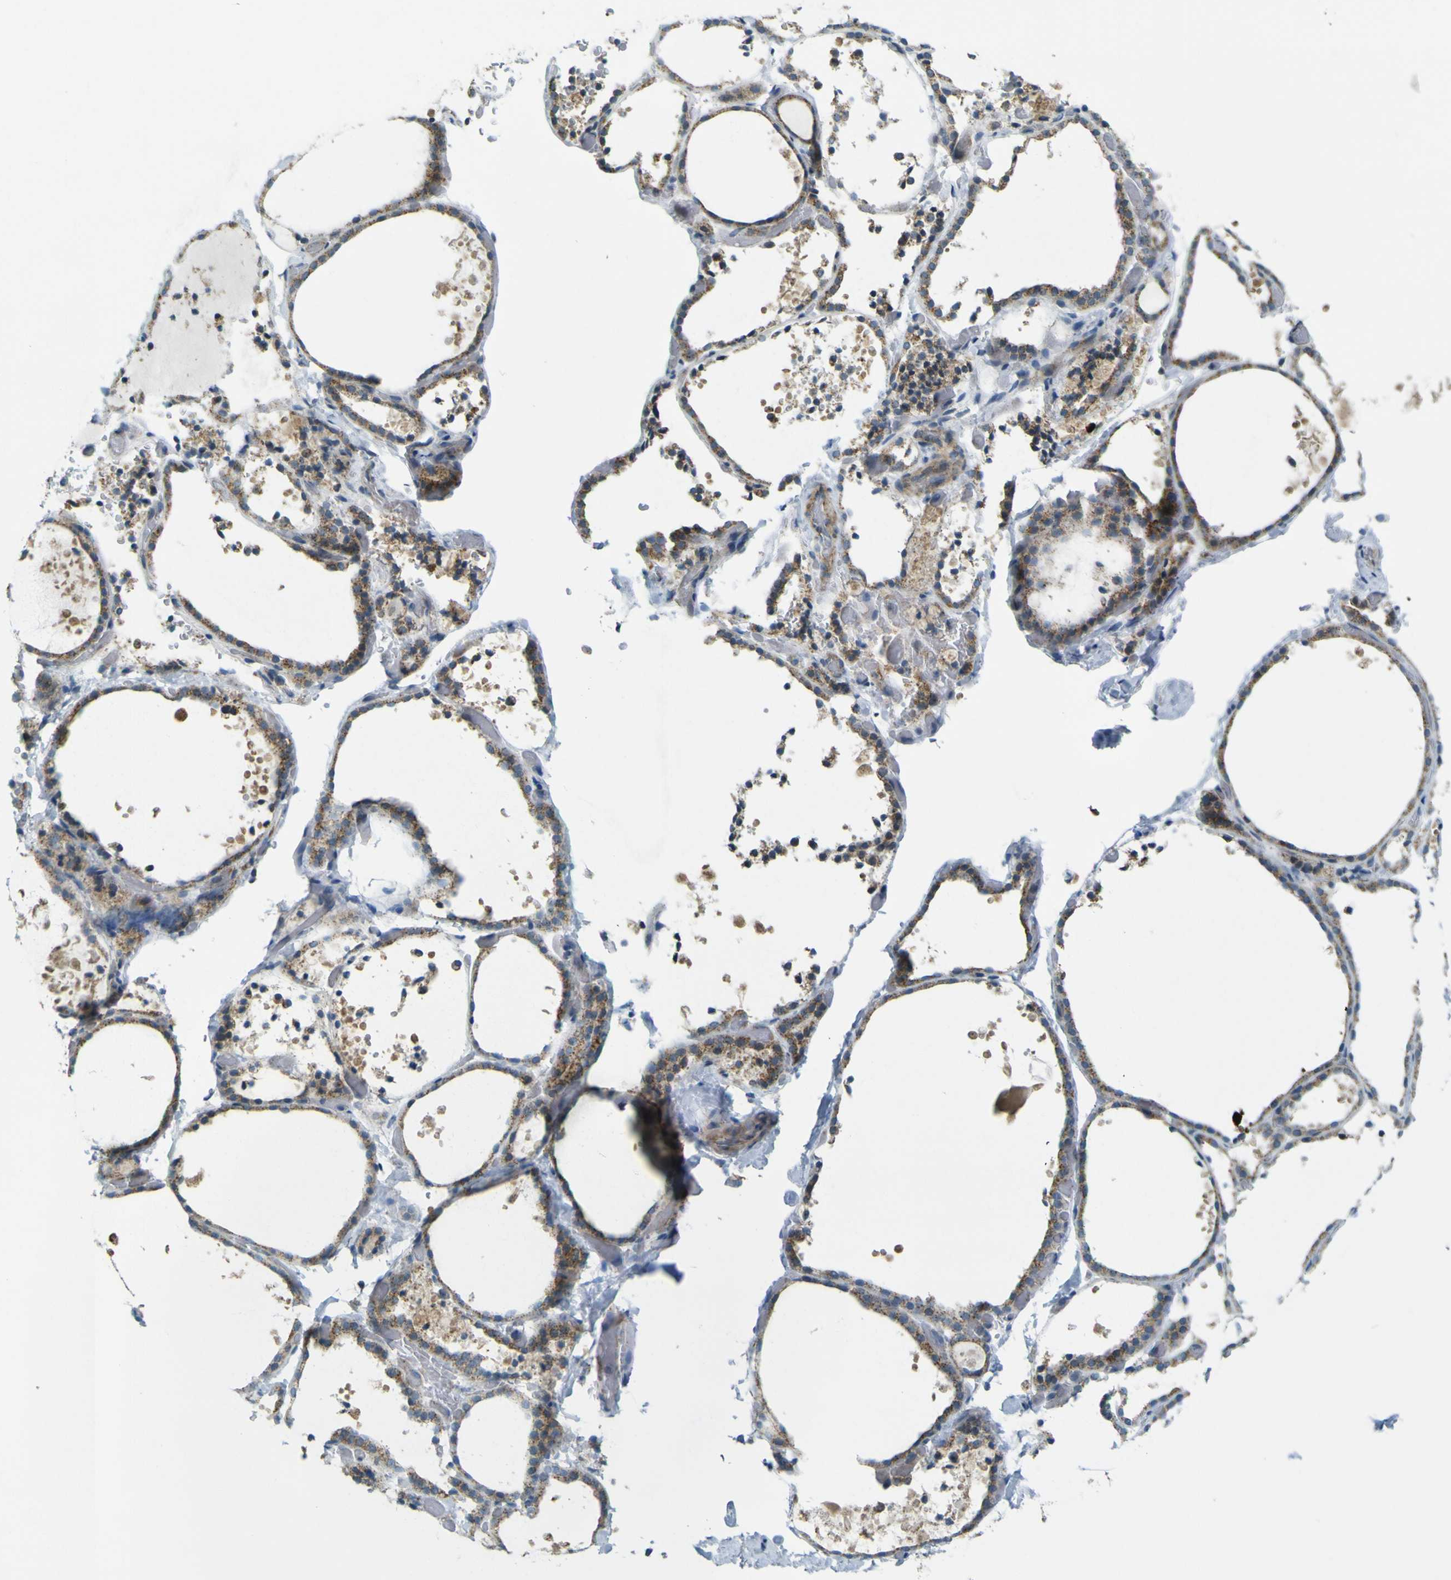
{"staining": {"intensity": "moderate", "quantity": ">75%", "location": "cytoplasmic/membranous"}, "tissue": "thyroid gland", "cell_type": "Glandular cells", "image_type": "normal", "snomed": [{"axis": "morphology", "description": "Normal tissue, NOS"}, {"axis": "topography", "description": "Thyroid gland"}], "caption": "Approximately >75% of glandular cells in normal thyroid gland exhibit moderate cytoplasmic/membranous protein staining as visualized by brown immunohistochemical staining.", "gene": "ACBD5", "patient": {"sex": "female", "age": 44}}